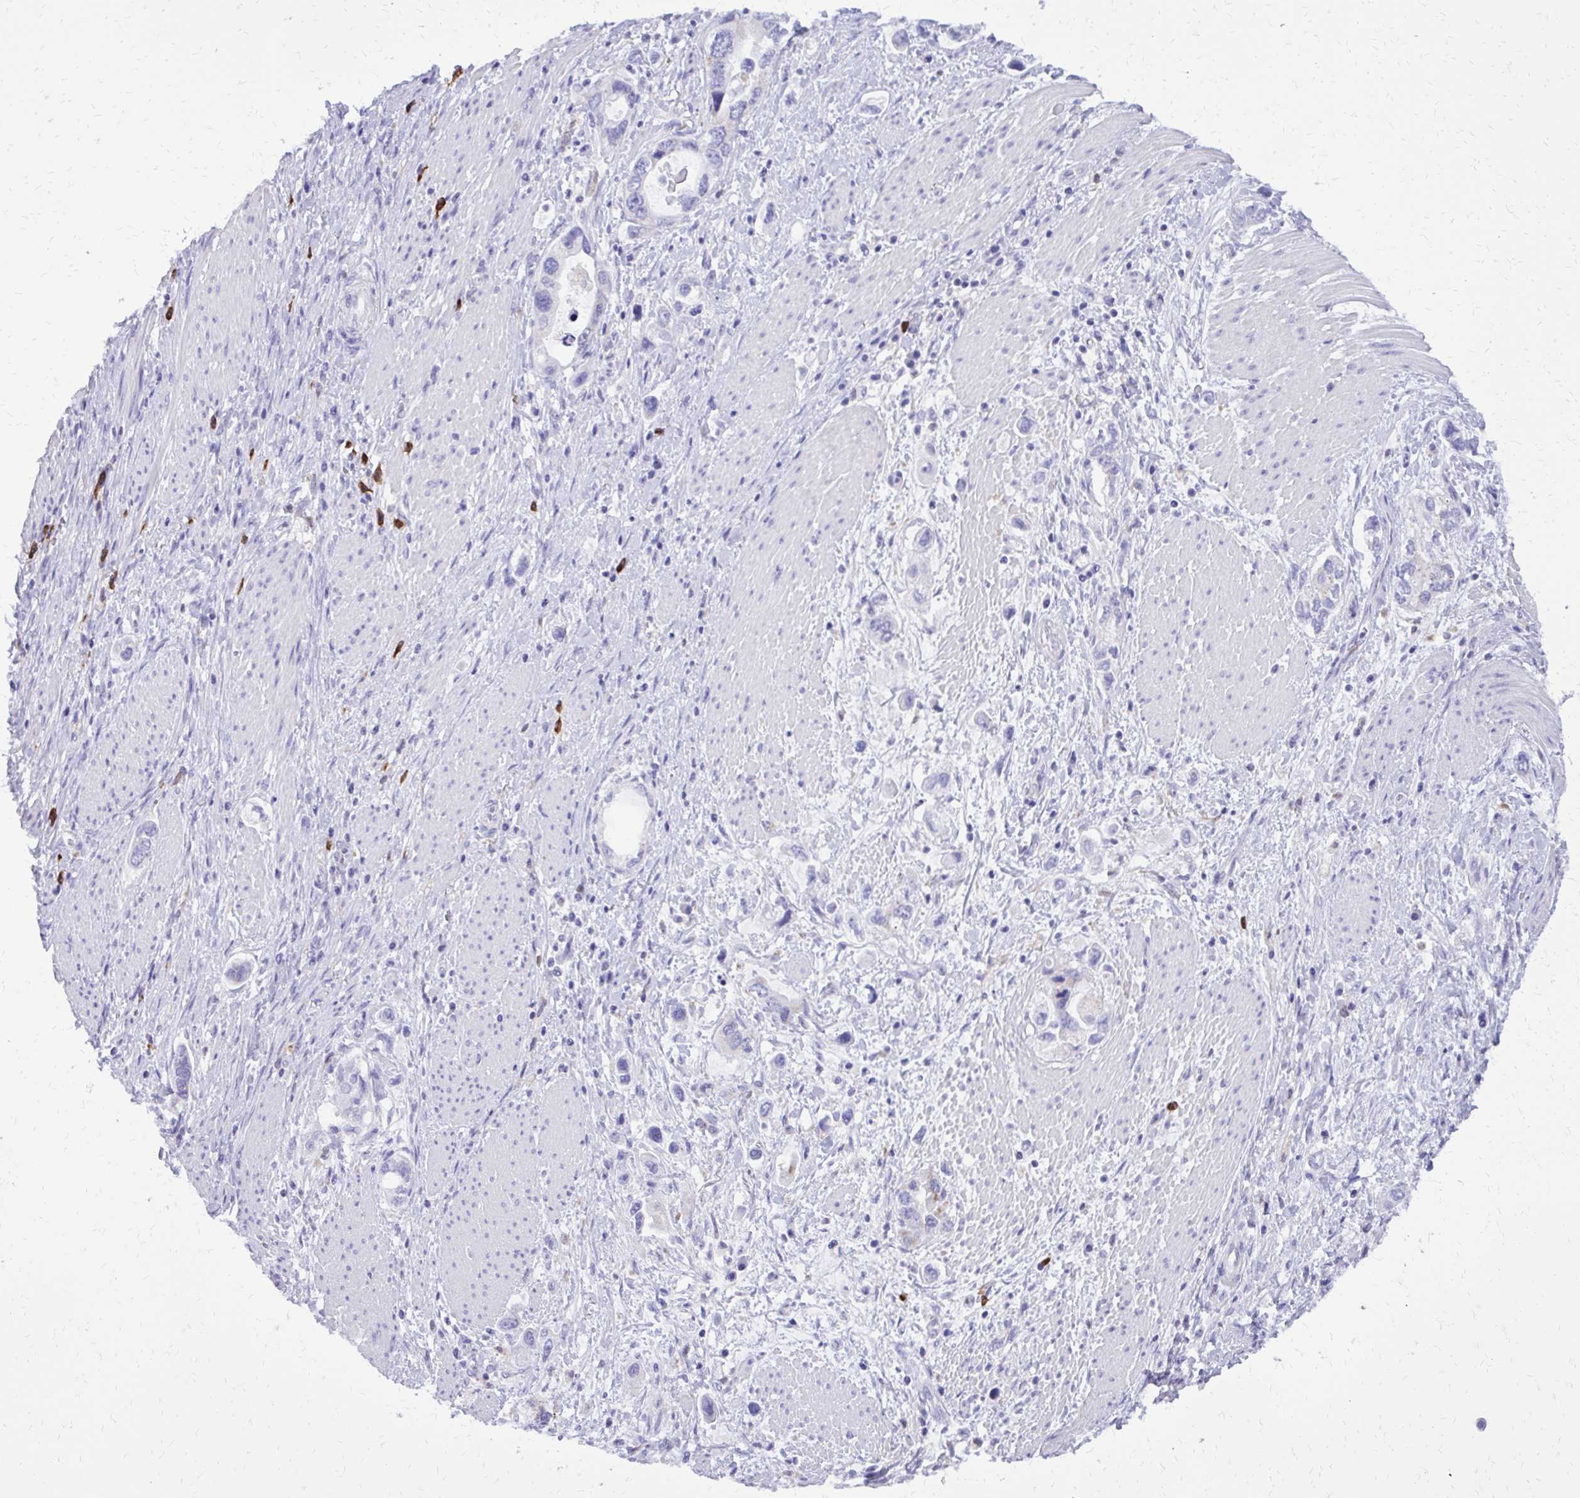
{"staining": {"intensity": "negative", "quantity": "none", "location": "none"}, "tissue": "stomach cancer", "cell_type": "Tumor cells", "image_type": "cancer", "snomed": [{"axis": "morphology", "description": "Adenocarcinoma, NOS"}, {"axis": "topography", "description": "Stomach, lower"}], "caption": "High power microscopy histopathology image of an immunohistochemistry photomicrograph of stomach cancer, revealing no significant staining in tumor cells. The staining is performed using DAB (3,3'-diaminobenzidine) brown chromogen with nuclei counter-stained in using hematoxylin.", "gene": "CAT", "patient": {"sex": "female", "age": 93}}